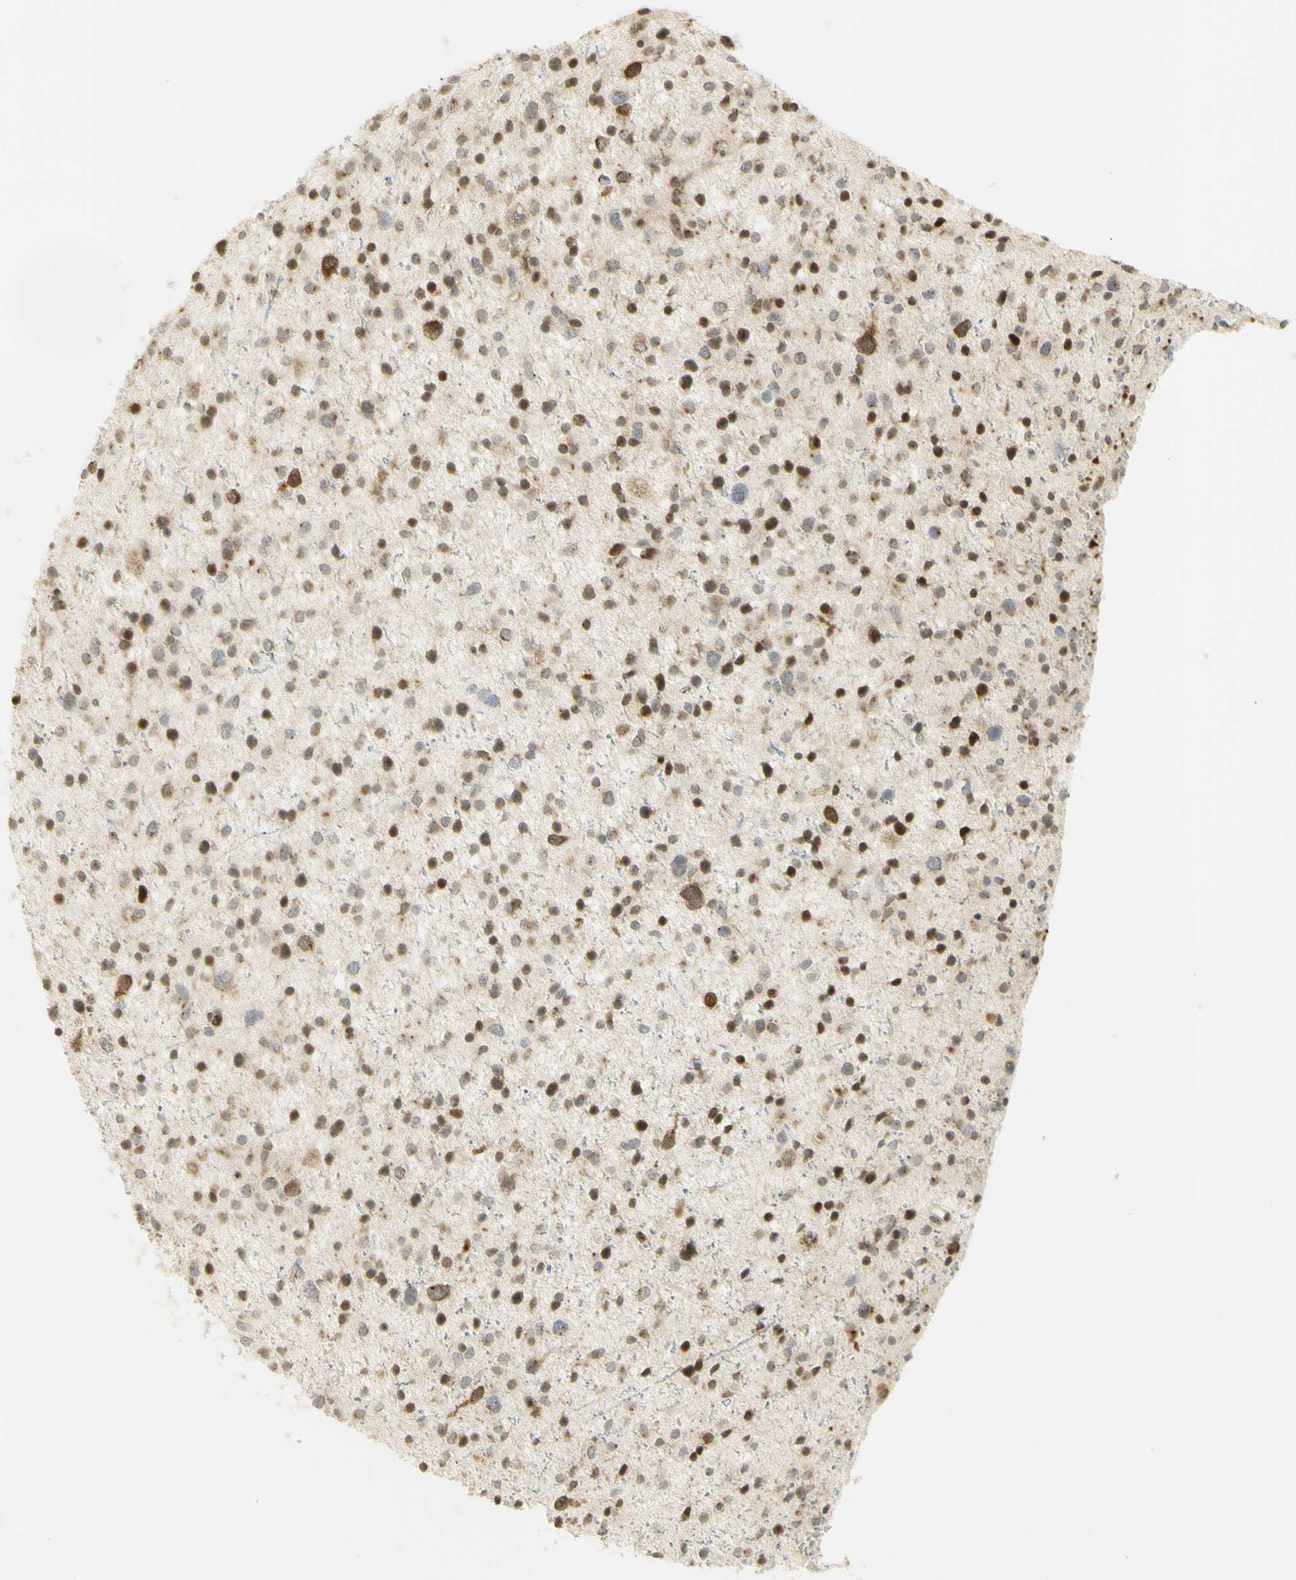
{"staining": {"intensity": "moderate", "quantity": ">75%", "location": "cytoplasmic/membranous,nuclear"}, "tissue": "glioma", "cell_type": "Tumor cells", "image_type": "cancer", "snomed": [{"axis": "morphology", "description": "Glioma, malignant, Low grade"}, {"axis": "topography", "description": "Brain"}], "caption": "This micrograph exhibits immunohistochemistry (IHC) staining of human malignant low-grade glioma, with medium moderate cytoplasmic/membranous and nuclear positivity in approximately >75% of tumor cells.", "gene": "KIF11", "patient": {"sex": "female", "age": 37}}